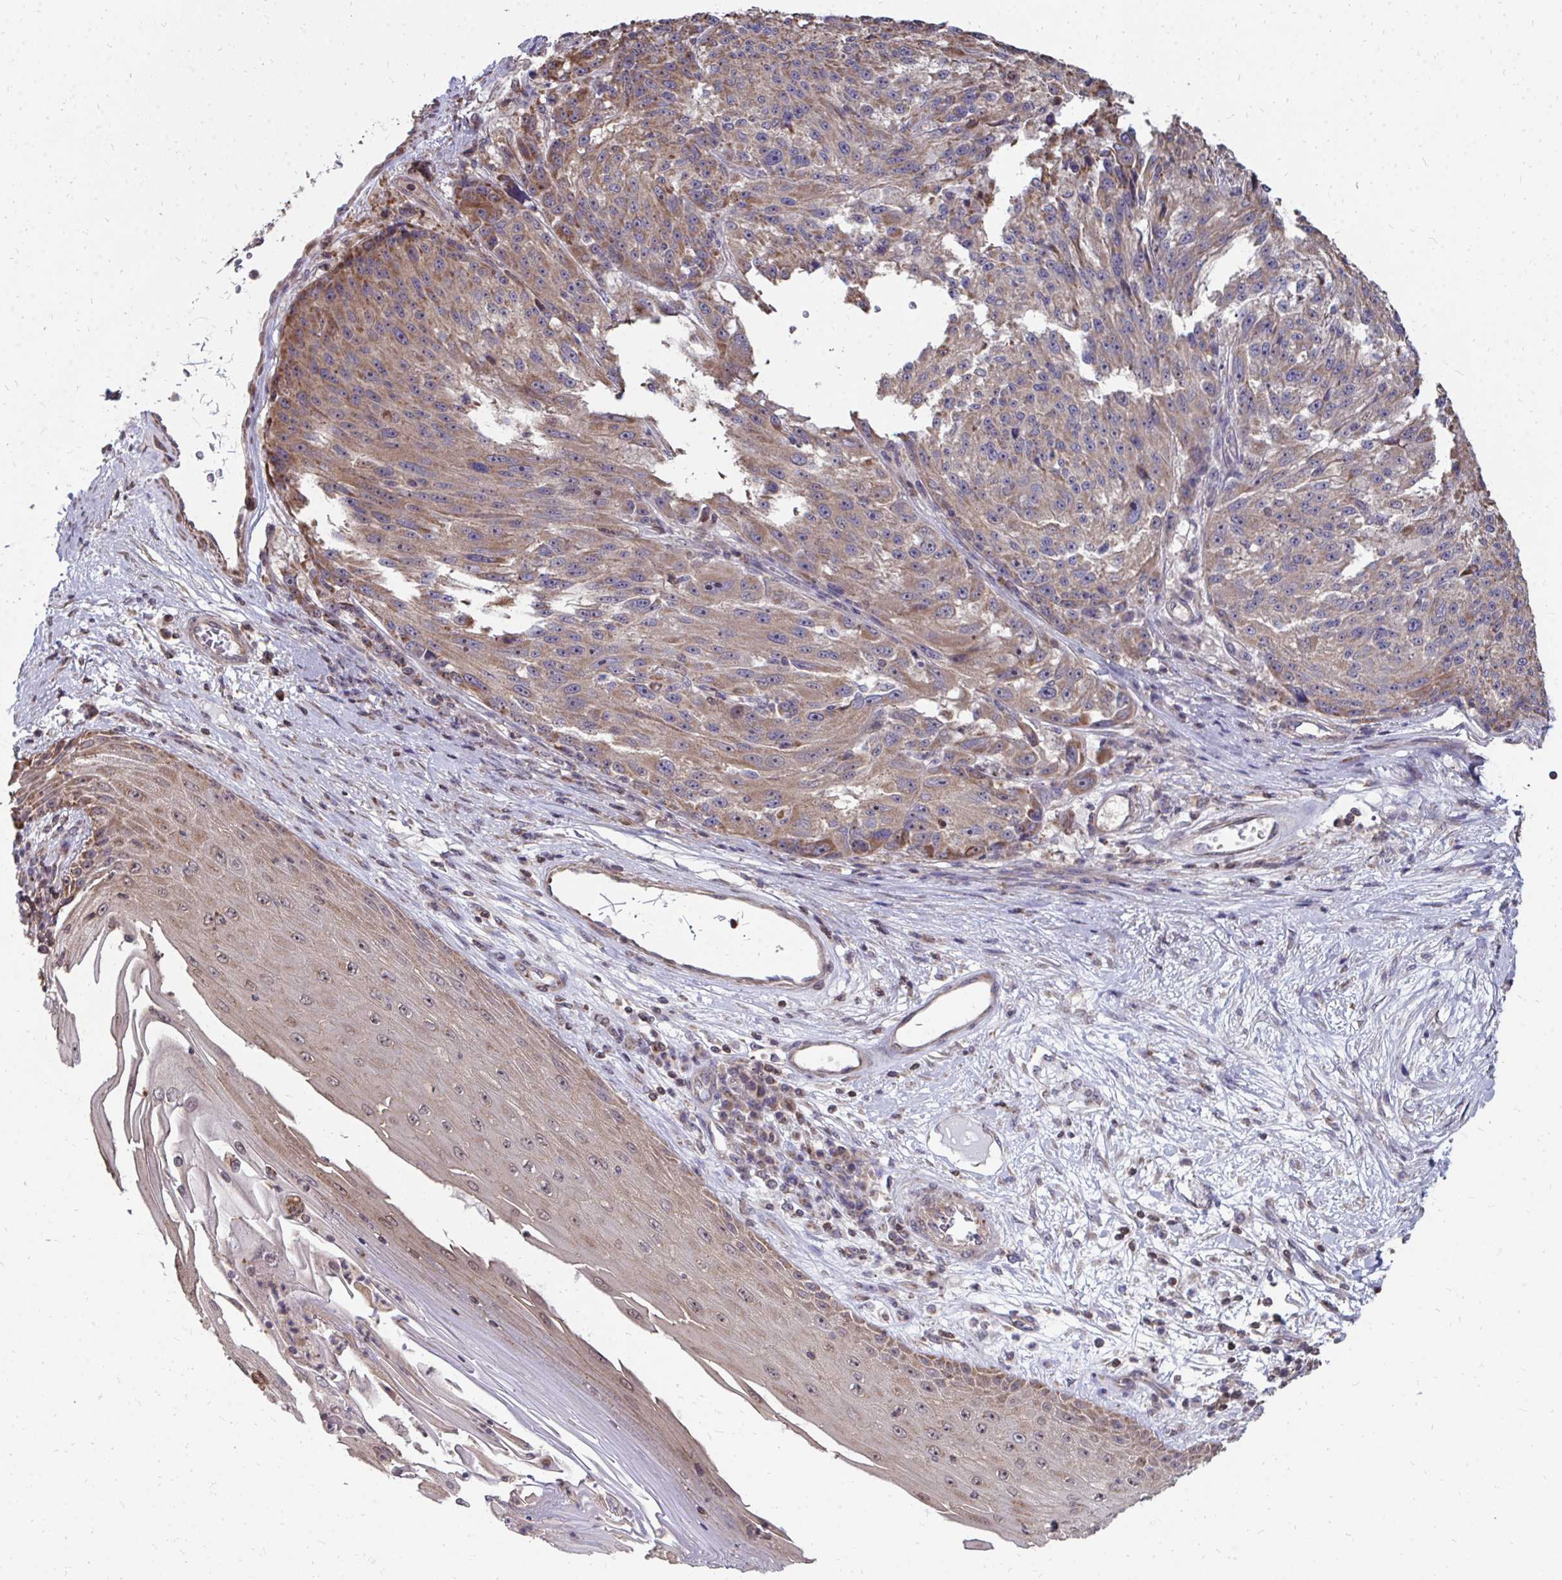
{"staining": {"intensity": "weak", "quantity": ">75%", "location": "cytoplasmic/membranous"}, "tissue": "melanoma", "cell_type": "Tumor cells", "image_type": "cancer", "snomed": [{"axis": "morphology", "description": "Malignant melanoma, NOS"}, {"axis": "topography", "description": "Skin"}], "caption": "Protein staining of melanoma tissue demonstrates weak cytoplasmic/membranous positivity in about >75% of tumor cells. (IHC, brightfield microscopy, high magnification).", "gene": "DNAJA2", "patient": {"sex": "male", "age": 53}}